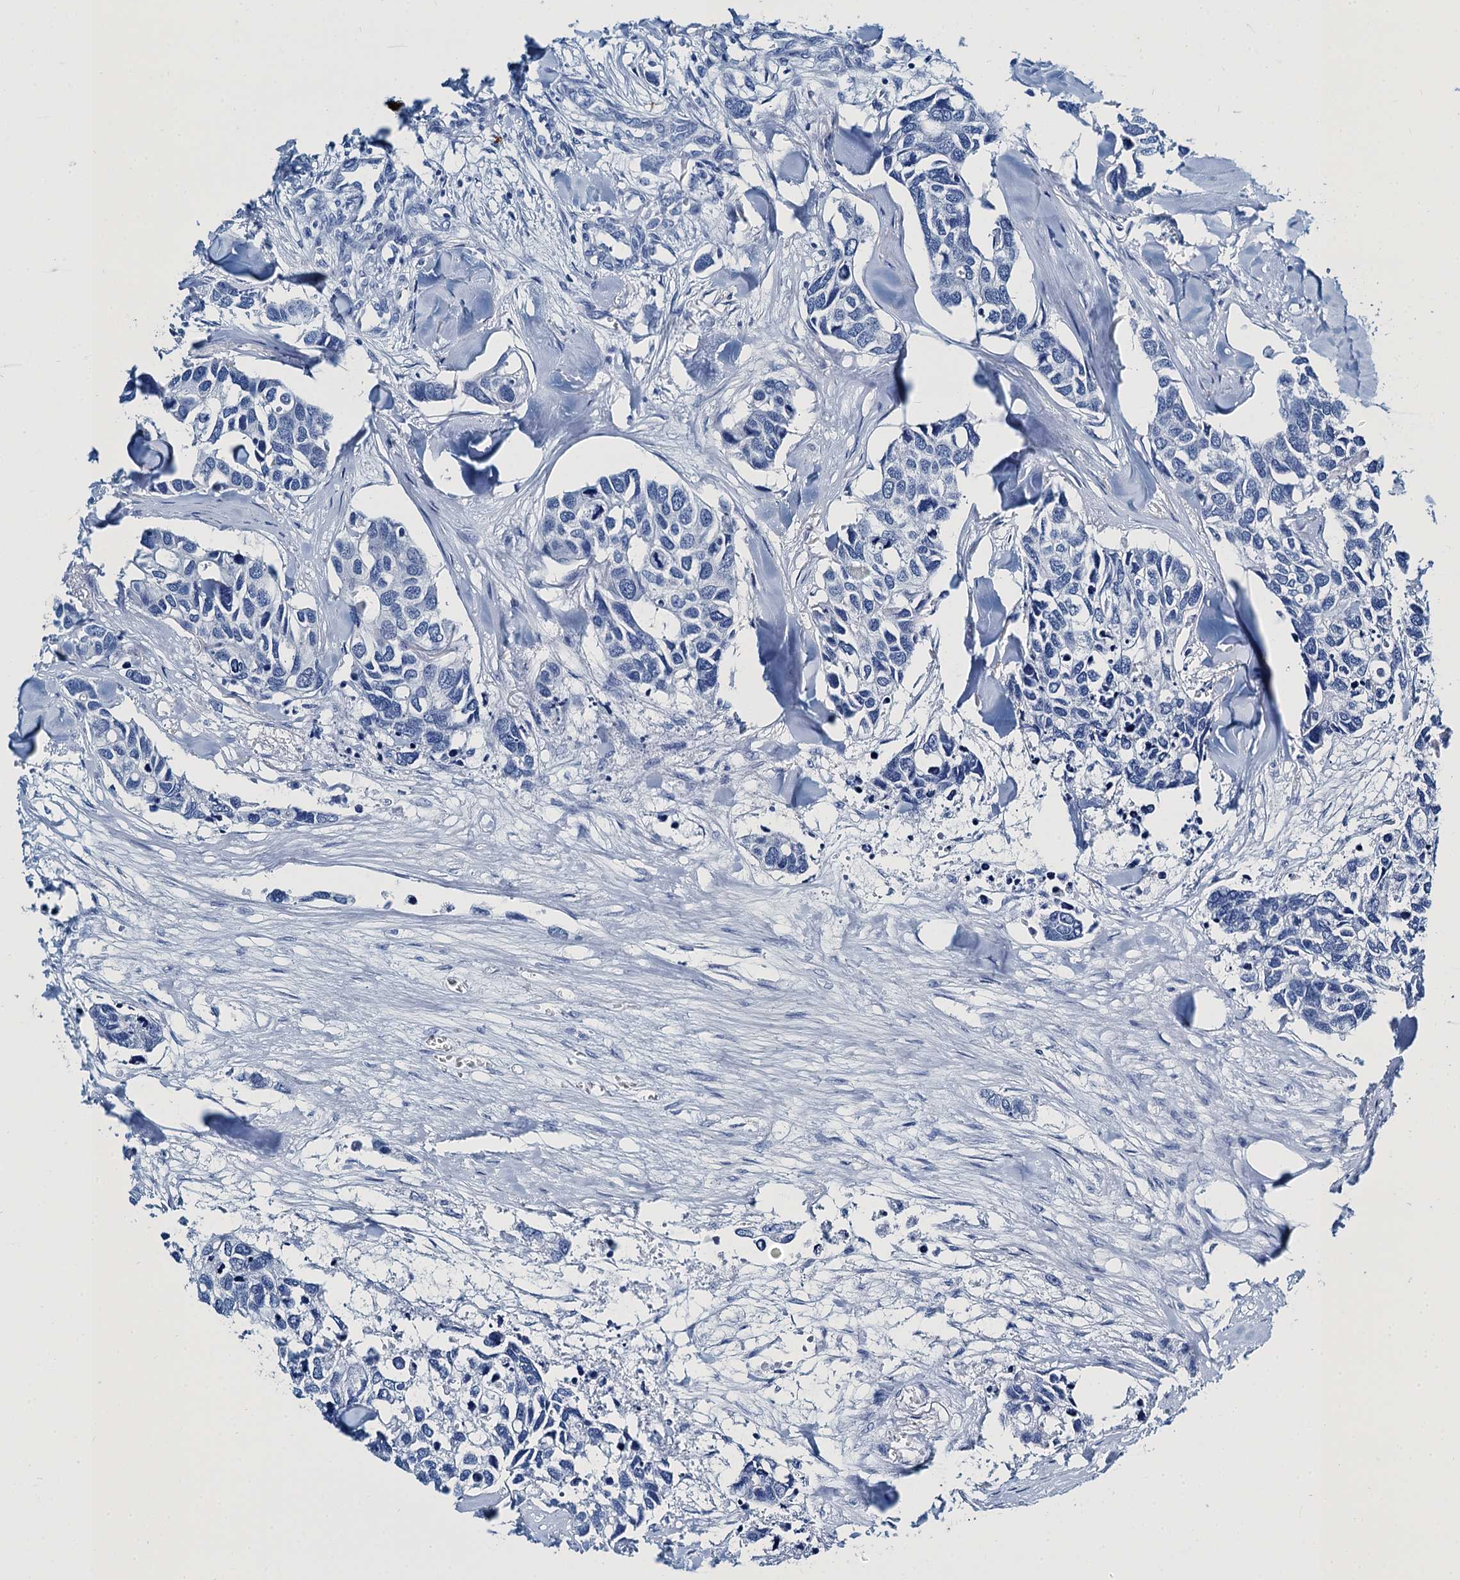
{"staining": {"intensity": "negative", "quantity": "none", "location": "none"}, "tissue": "breast cancer", "cell_type": "Tumor cells", "image_type": "cancer", "snomed": [{"axis": "morphology", "description": "Duct carcinoma"}, {"axis": "topography", "description": "Breast"}], "caption": "Tumor cells show no significant positivity in breast cancer.", "gene": "CAVIN2", "patient": {"sex": "female", "age": 83}}